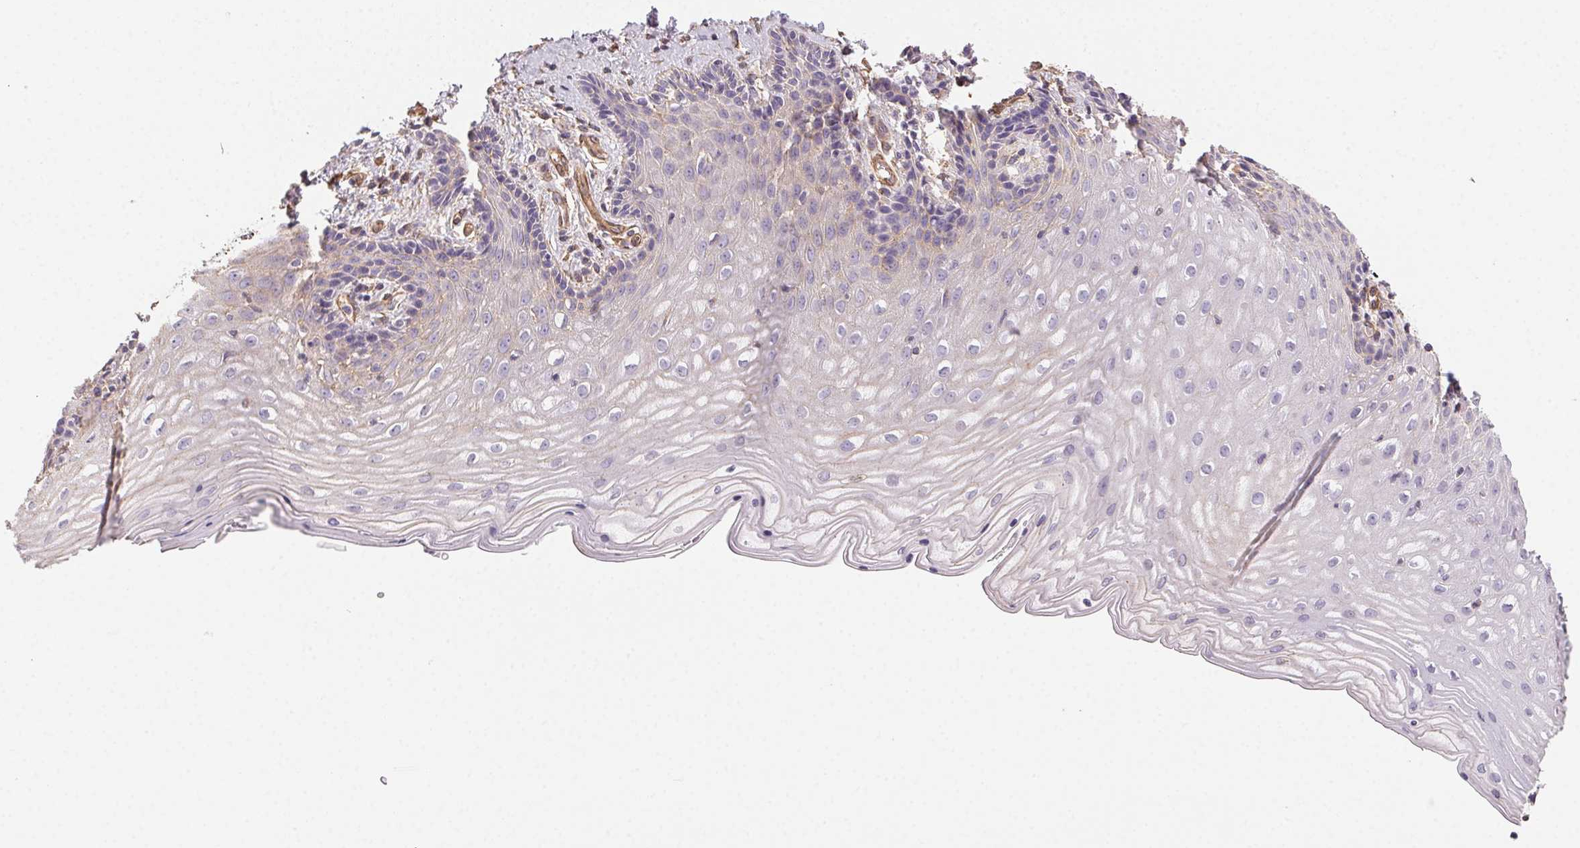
{"staining": {"intensity": "weak", "quantity": "<25%", "location": "cytoplasmic/membranous"}, "tissue": "vagina", "cell_type": "Squamous epithelial cells", "image_type": "normal", "snomed": [{"axis": "morphology", "description": "Normal tissue, NOS"}, {"axis": "topography", "description": "Vagina"}], "caption": "A histopathology image of human vagina is negative for staining in squamous epithelial cells. The staining is performed using DAB brown chromogen with nuclei counter-stained in using hematoxylin.", "gene": "PLA2G4F", "patient": {"sex": "female", "age": 45}}